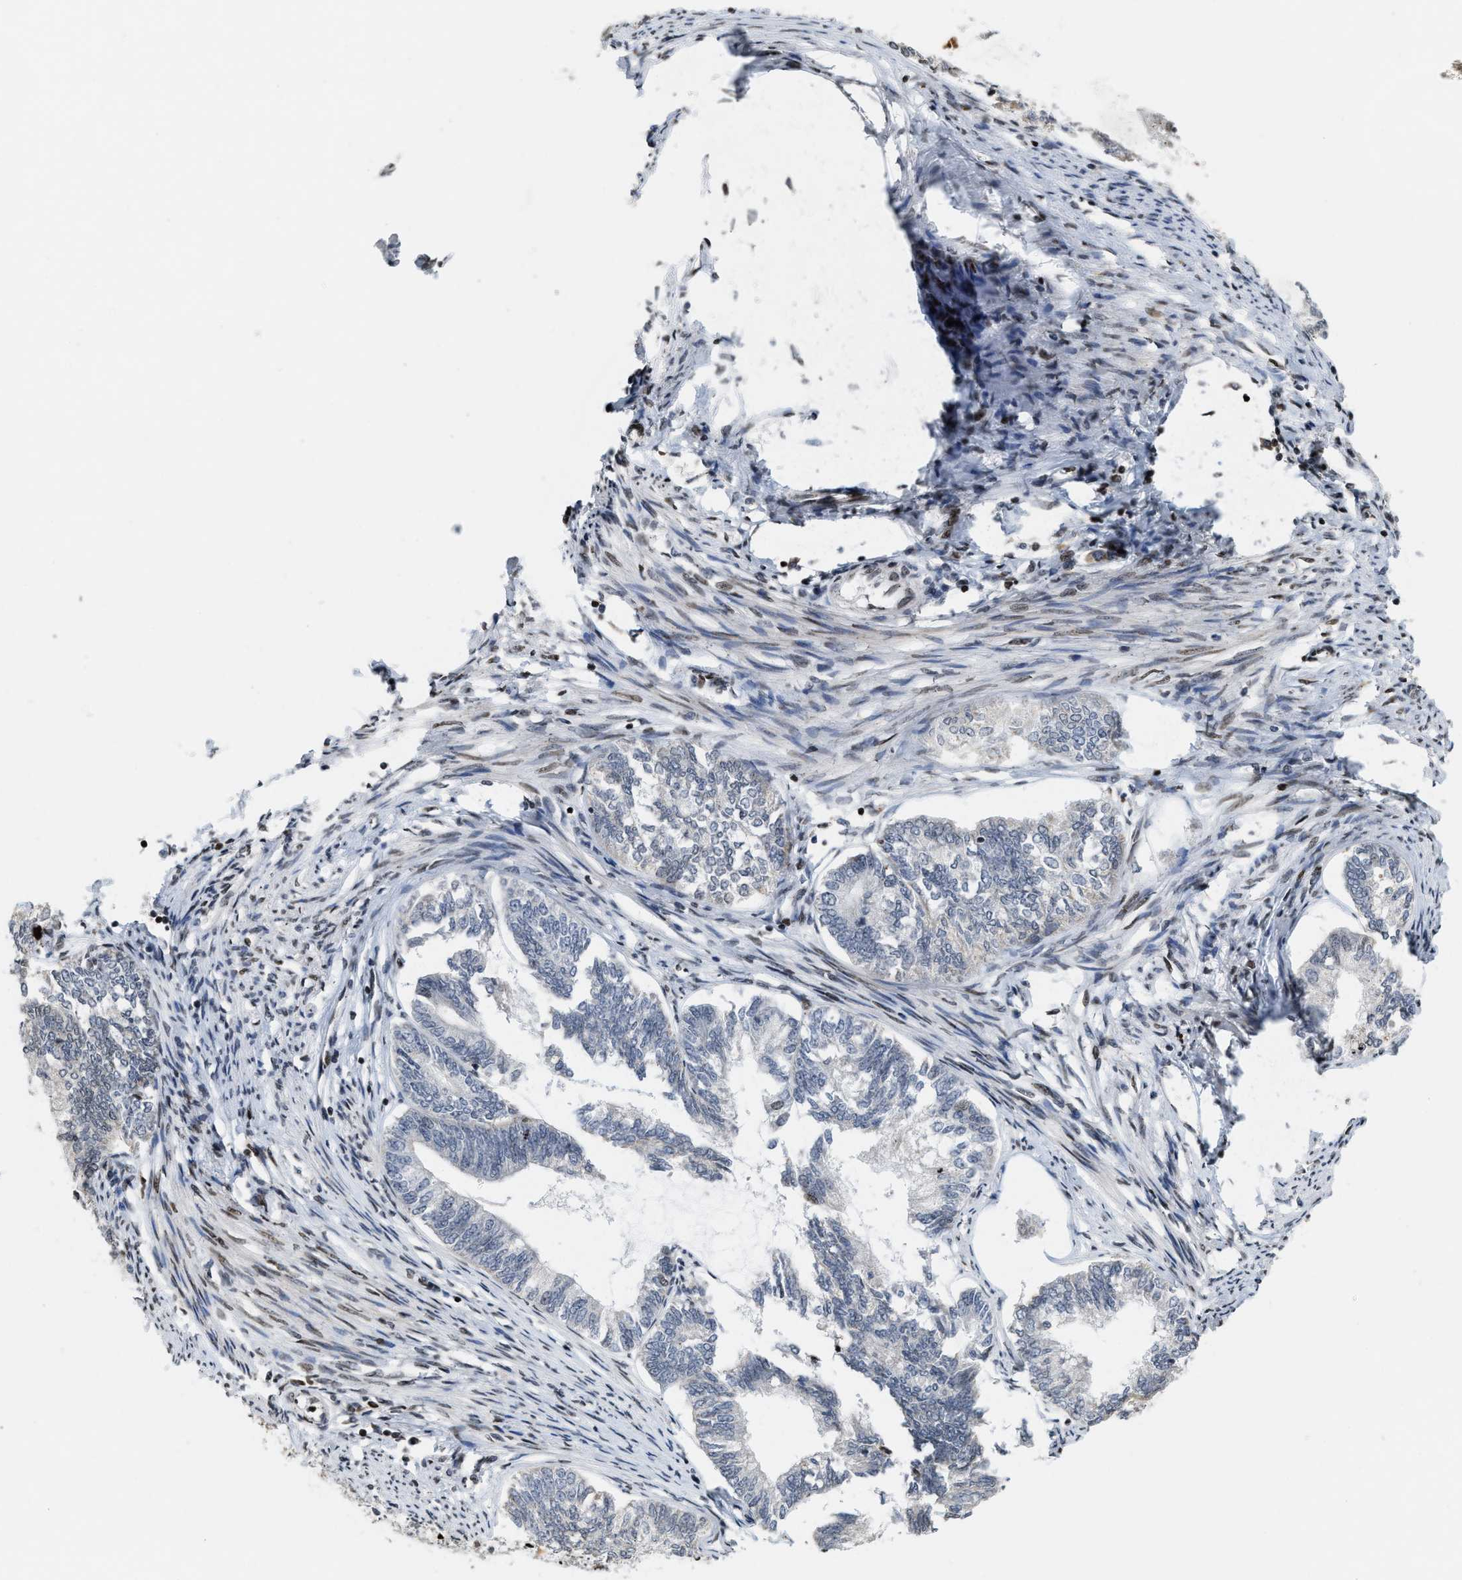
{"staining": {"intensity": "negative", "quantity": "none", "location": "none"}, "tissue": "endometrial cancer", "cell_type": "Tumor cells", "image_type": "cancer", "snomed": [{"axis": "morphology", "description": "Adenocarcinoma, NOS"}, {"axis": "topography", "description": "Endometrium"}], "caption": "Immunohistochemistry image of neoplastic tissue: endometrial cancer stained with DAB (3,3'-diaminobenzidine) displays no significant protein staining in tumor cells. (DAB (3,3'-diaminobenzidine) IHC, high magnification).", "gene": "PDZD2", "patient": {"sex": "female", "age": 86}}